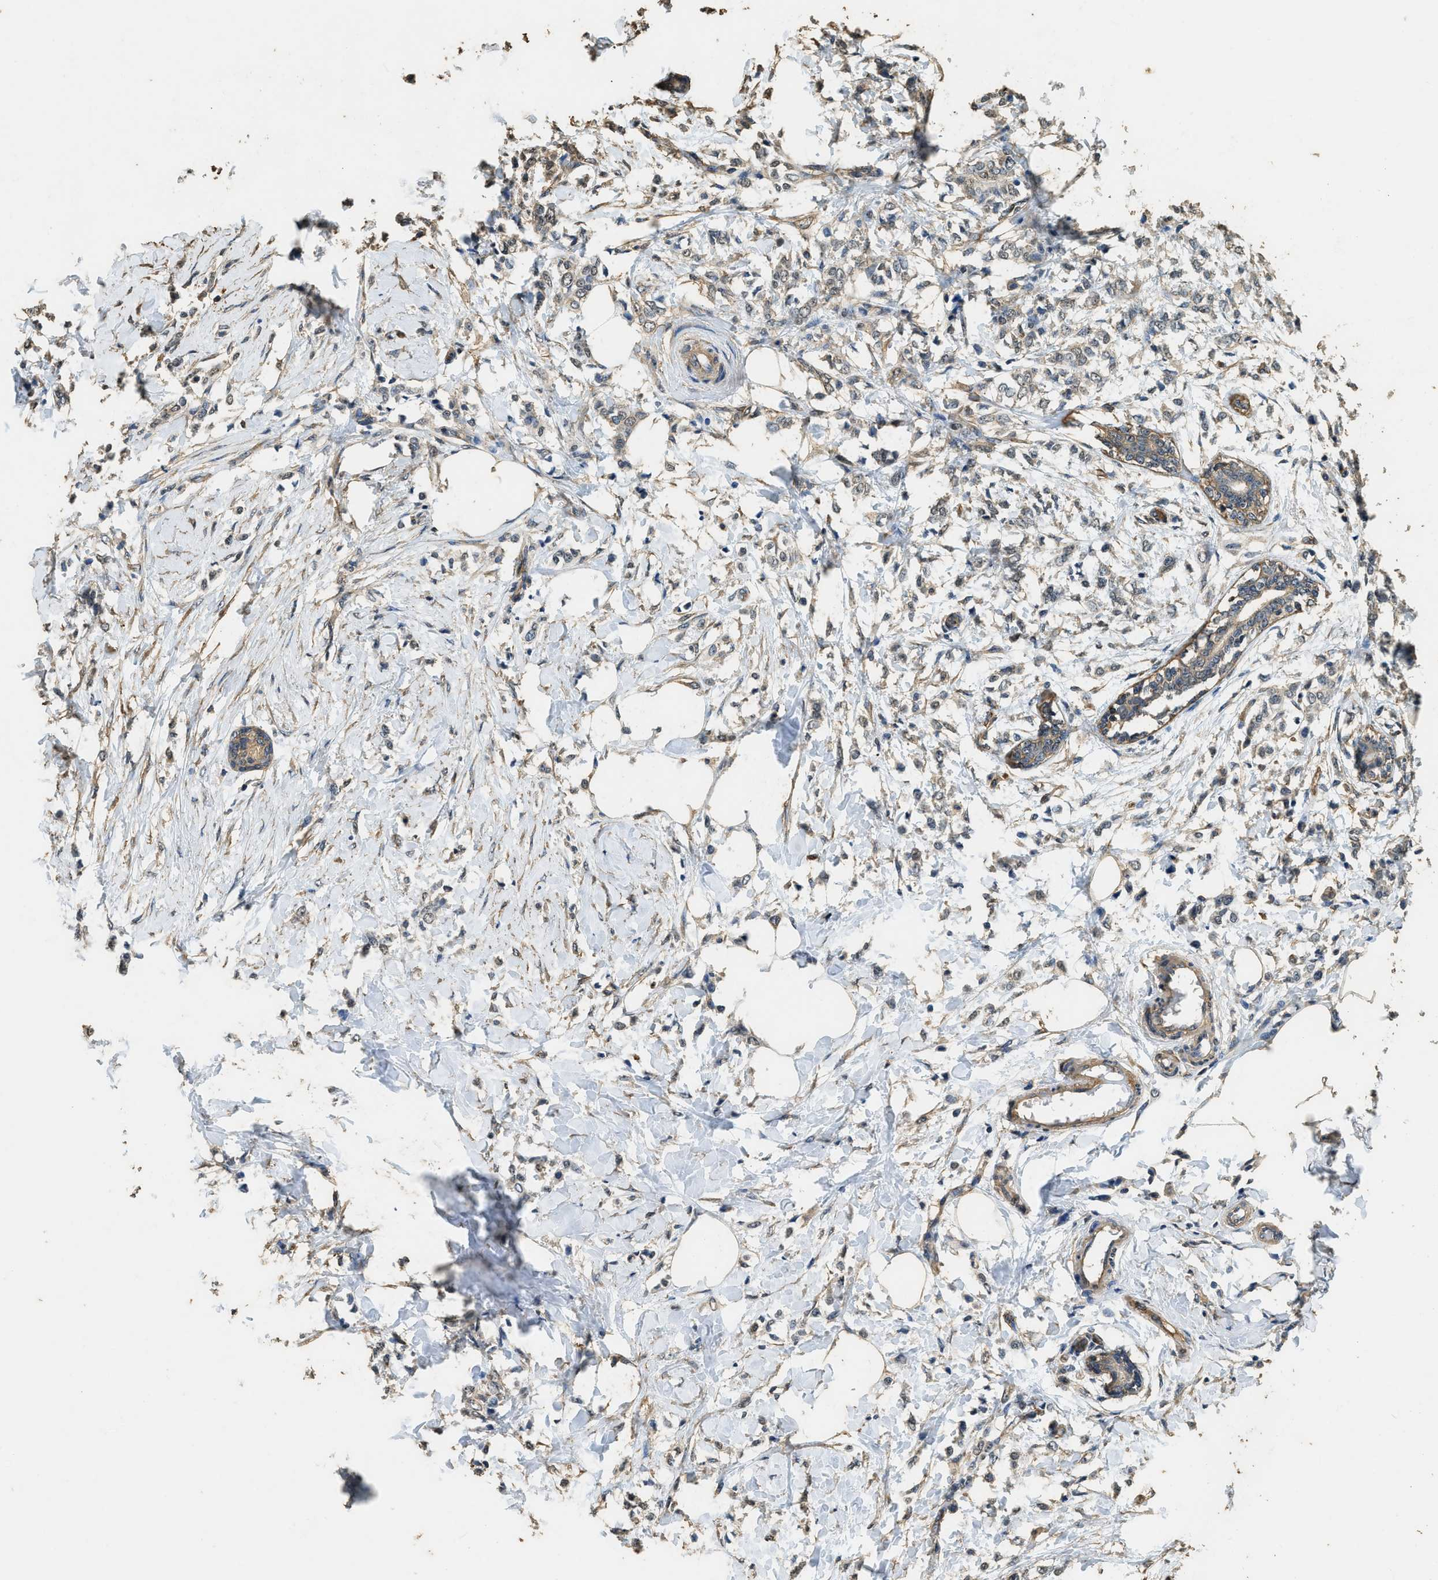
{"staining": {"intensity": "weak", "quantity": "<25%", "location": "cytoplasmic/membranous"}, "tissue": "breast cancer", "cell_type": "Tumor cells", "image_type": "cancer", "snomed": [{"axis": "morphology", "description": "Lobular carcinoma, in situ"}, {"axis": "morphology", "description": "Lobular carcinoma"}, {"axis": "topography", "description": "Breast"}], "caption": "High power microscopy photomicrograph of an immunohistochemistry (IHC) photomicrograph of breast cancer, revealing no significant expression in tumor cells.", "gene": "MIB1", "patient": {"sex": "female", "age": 41}}